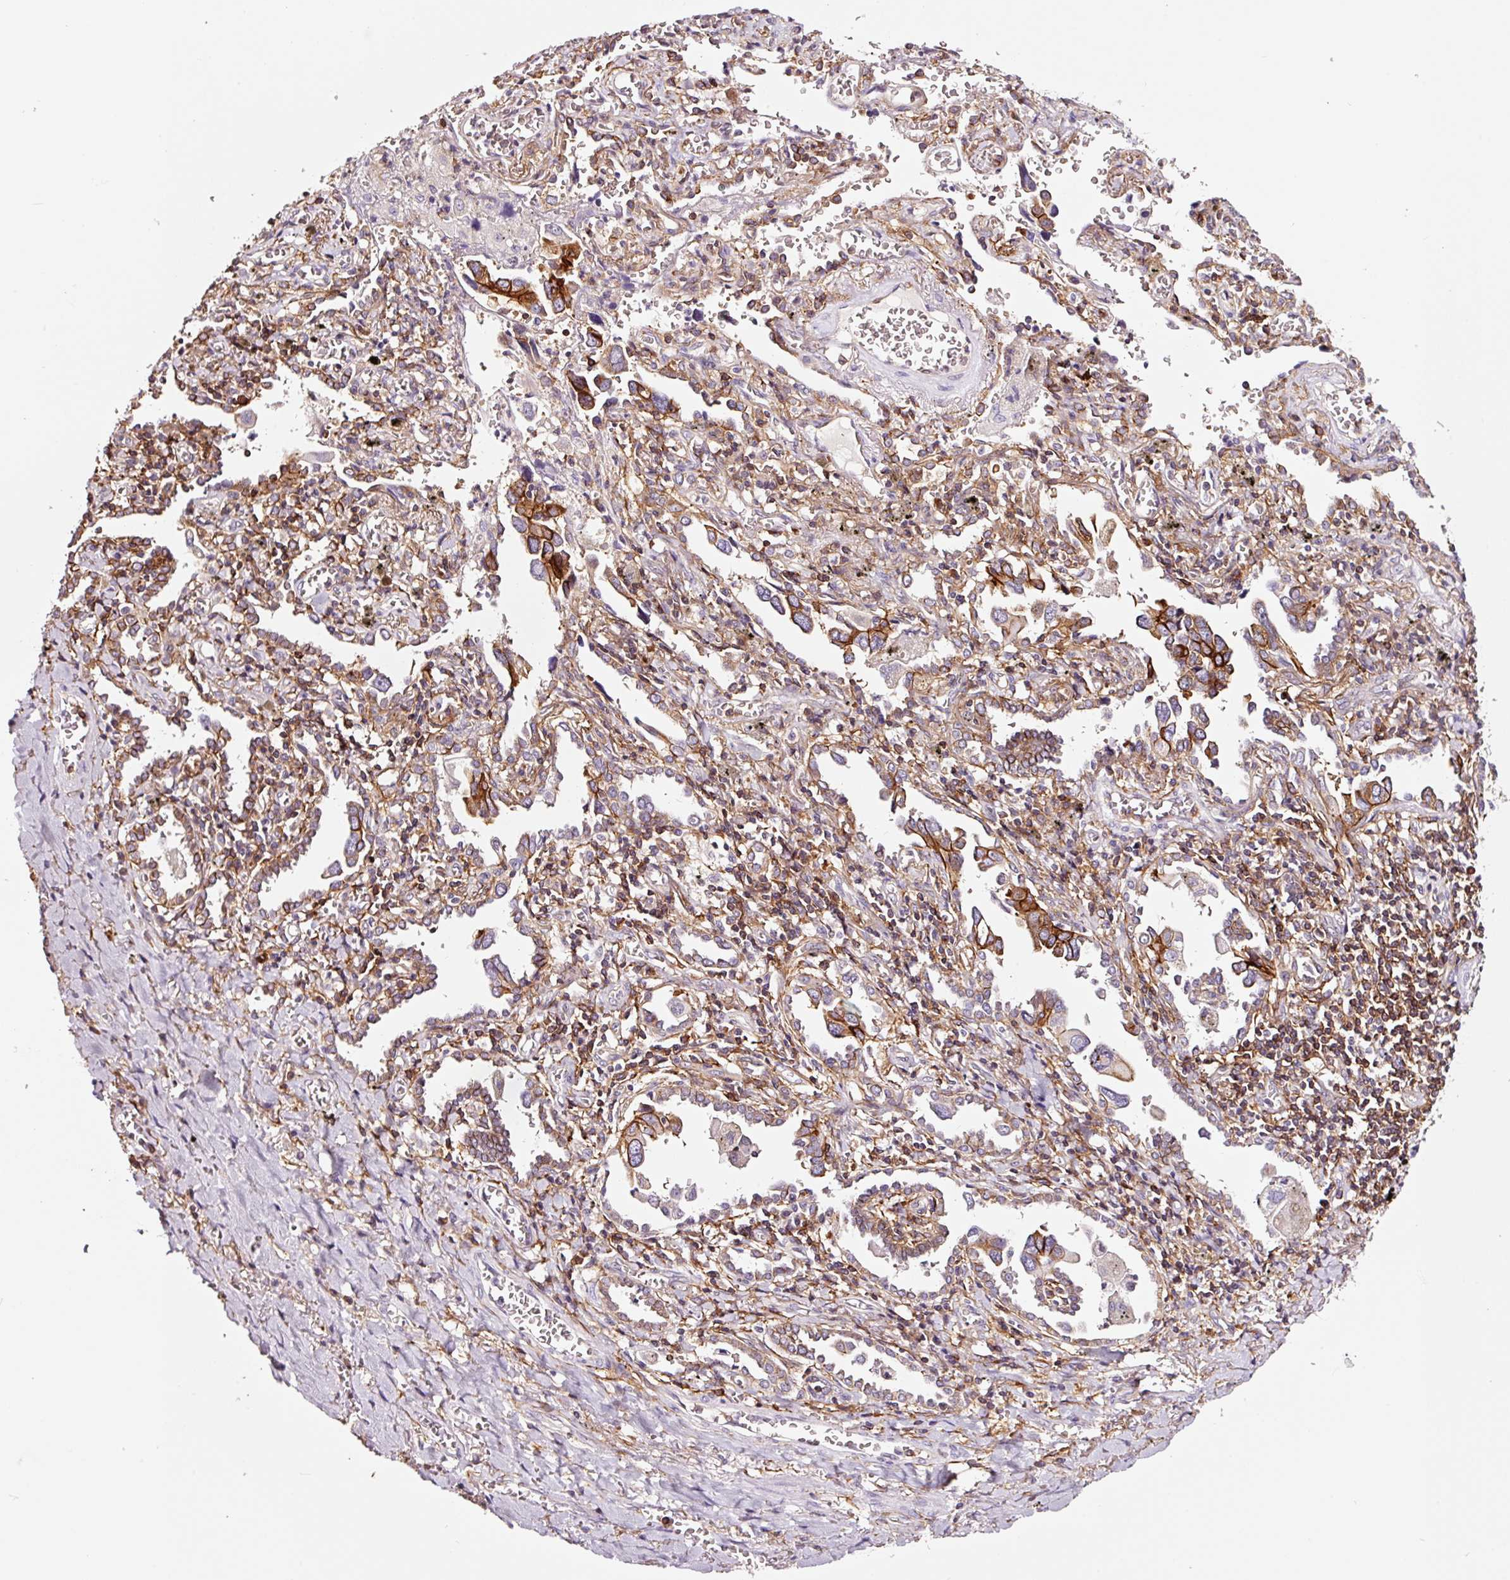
{"staining": {"intensity": "moderate", "quantity": ">75%", "location": "cytoplasmic/membranous"}, "tissue": "lung cancer", "cell_type": "Tumor cells", "image_type": "cancer", "snomed": [{"axis": "morphology", "description": "Adenocarcinoma, NOS"}, {"axis": "topography", "description": "Lung"}], "caption": "Immunohistochemistry (IHC) staining of lung cancer (adenocarcinoma), which demonstrates medium levels of moderate cytoplasmic/membranous staining in about >75% of tumor cells indicating moderate cytoplasmic/membranous protein expression. The staining was performed using DAB (brown) for protein detection and nuclei were counterstained in hematoxylin (blue).", "gene": "ADD3", "patient": {"sex": "male", "age": 76}}